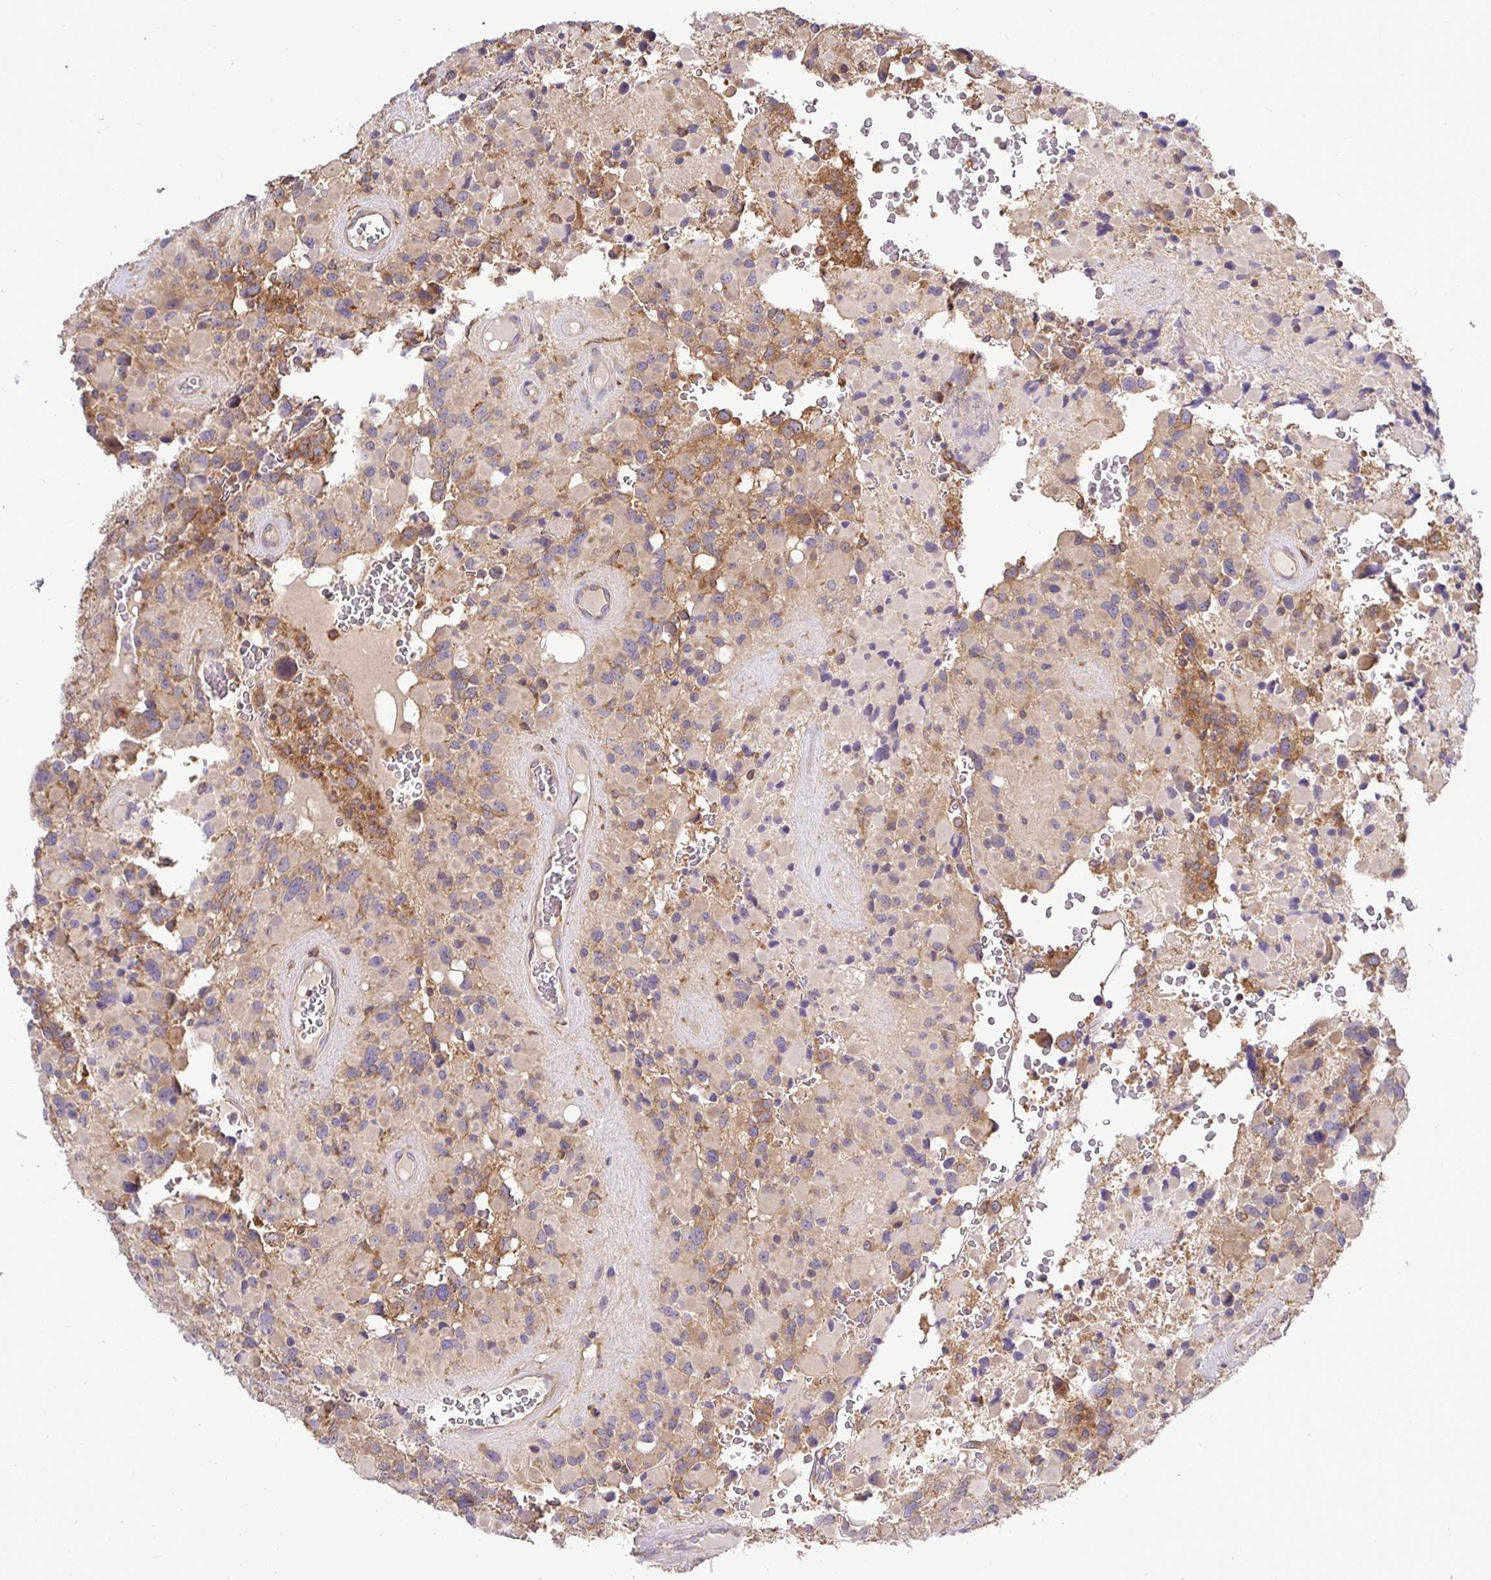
{"staining": {"intensity": "moderate", "quantity": "<25%", "location": "cytoplasmic/membranous"}, "tissue": "glioma", "cell_type": "Tumor cells", "image_type": "cancer", "snomed": [{"axis": "morphology", "description": "Glioma, malignant, High grade"}, {"axis": "topography", "description": "Brain"}], "caption": "Immunohistochemical staining of human glioma reveals low levels of moderate cytoplasmic/membranous positivity in about <25% of tumor cells.", "gene": "ATP6V1F", "patient": {"sex": "female", "age": 40}}